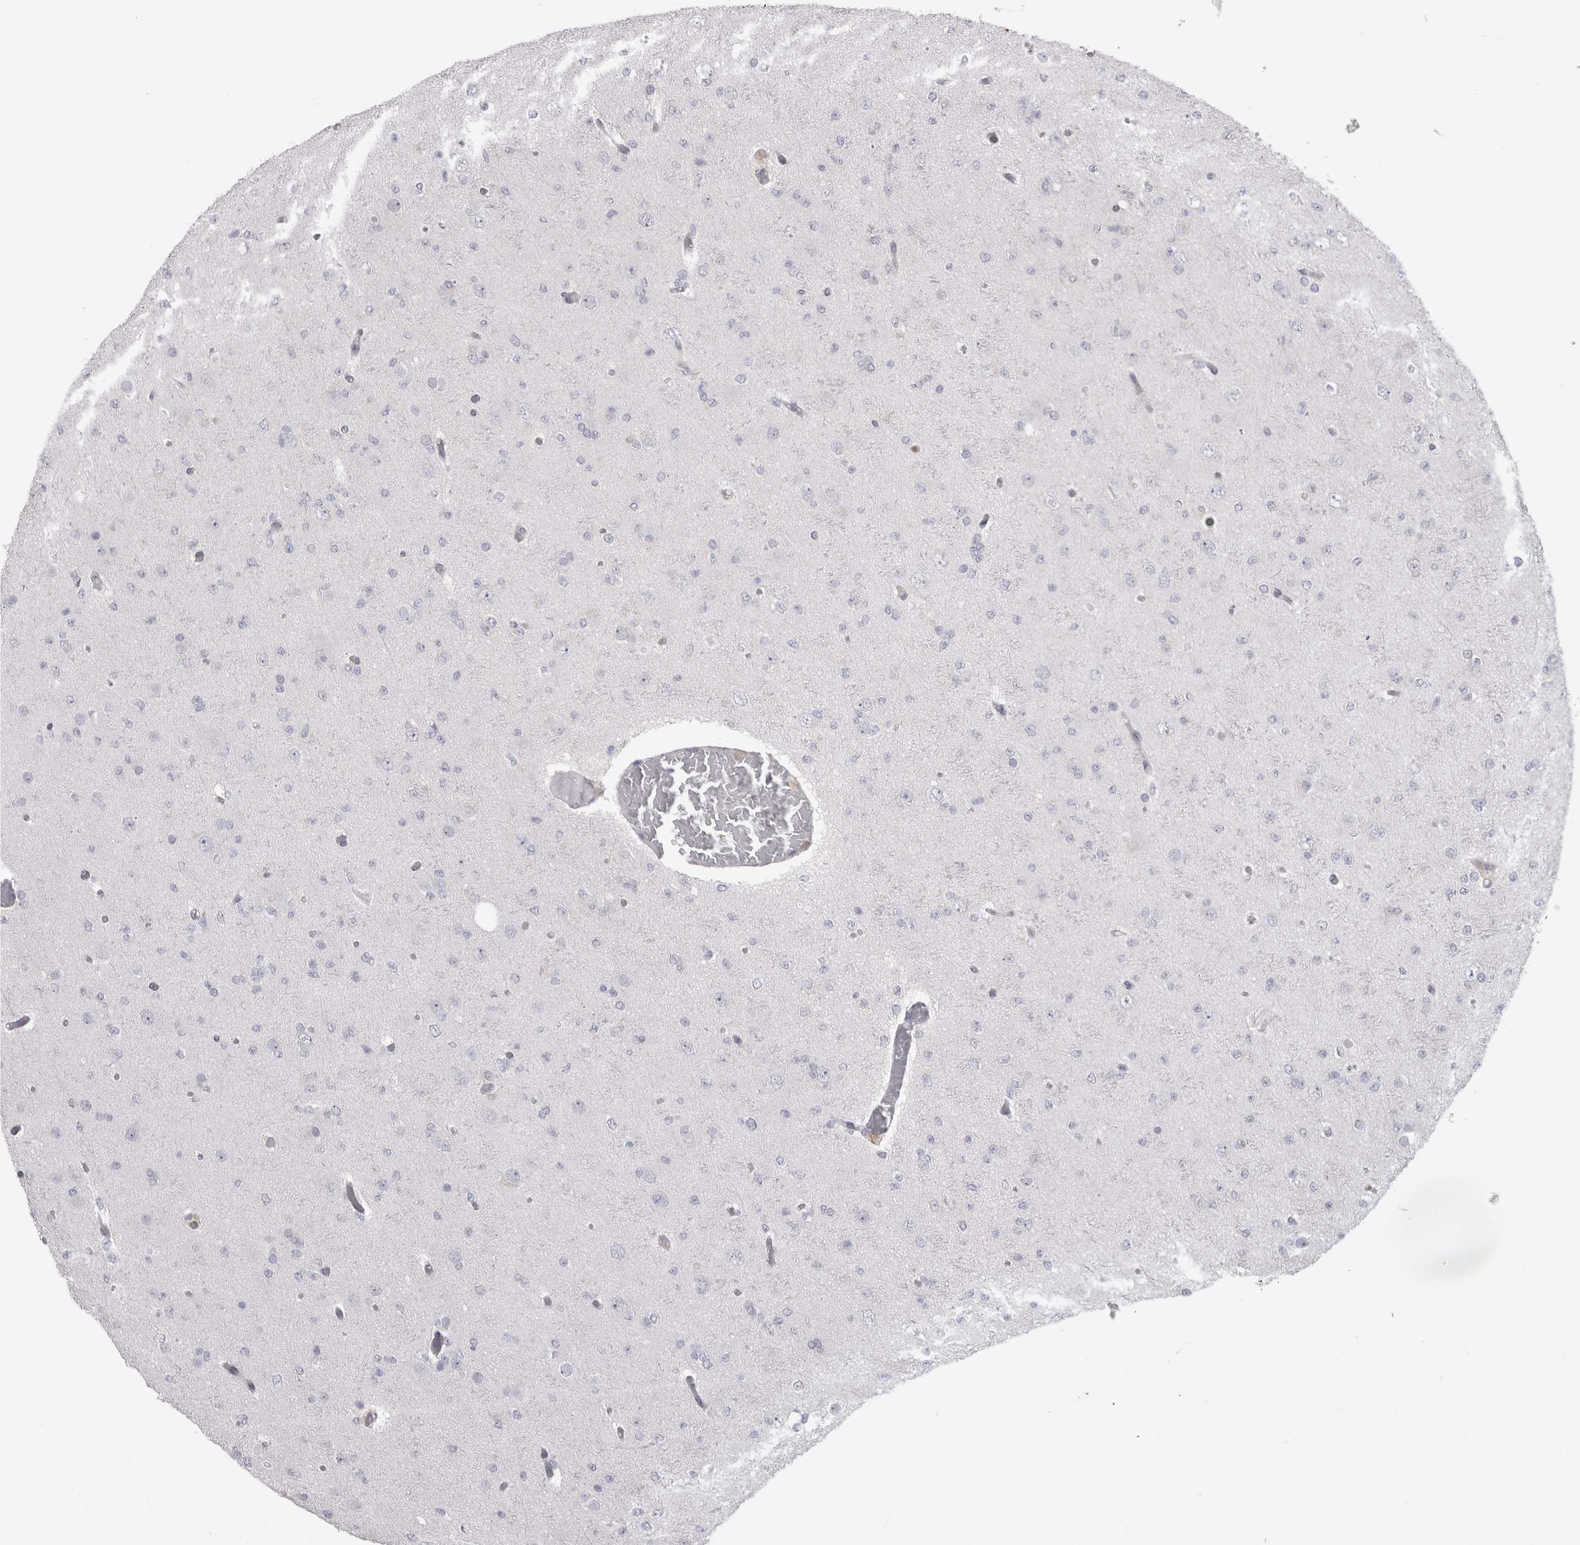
{"staining": {"intensity": "negative", "quantity": "none", "location": "none"}, "tissue": "glioma", "cell_type": "Tumor cells", "image_type": "cancer", "snomed": [{"axis": "morphology", "description": "Glioma, malignant, Low grade"}, {"axis": "topography", "description": "Brain"}], "caption": "A high-resolution photomicrograph shows immunohistochemistry (IHC) staining of malignant glioma (low-grade), which displays no significant positivity in tumor cells.", "gene": "CHIC2", "patient": {"sex": "female", "age": 22}}